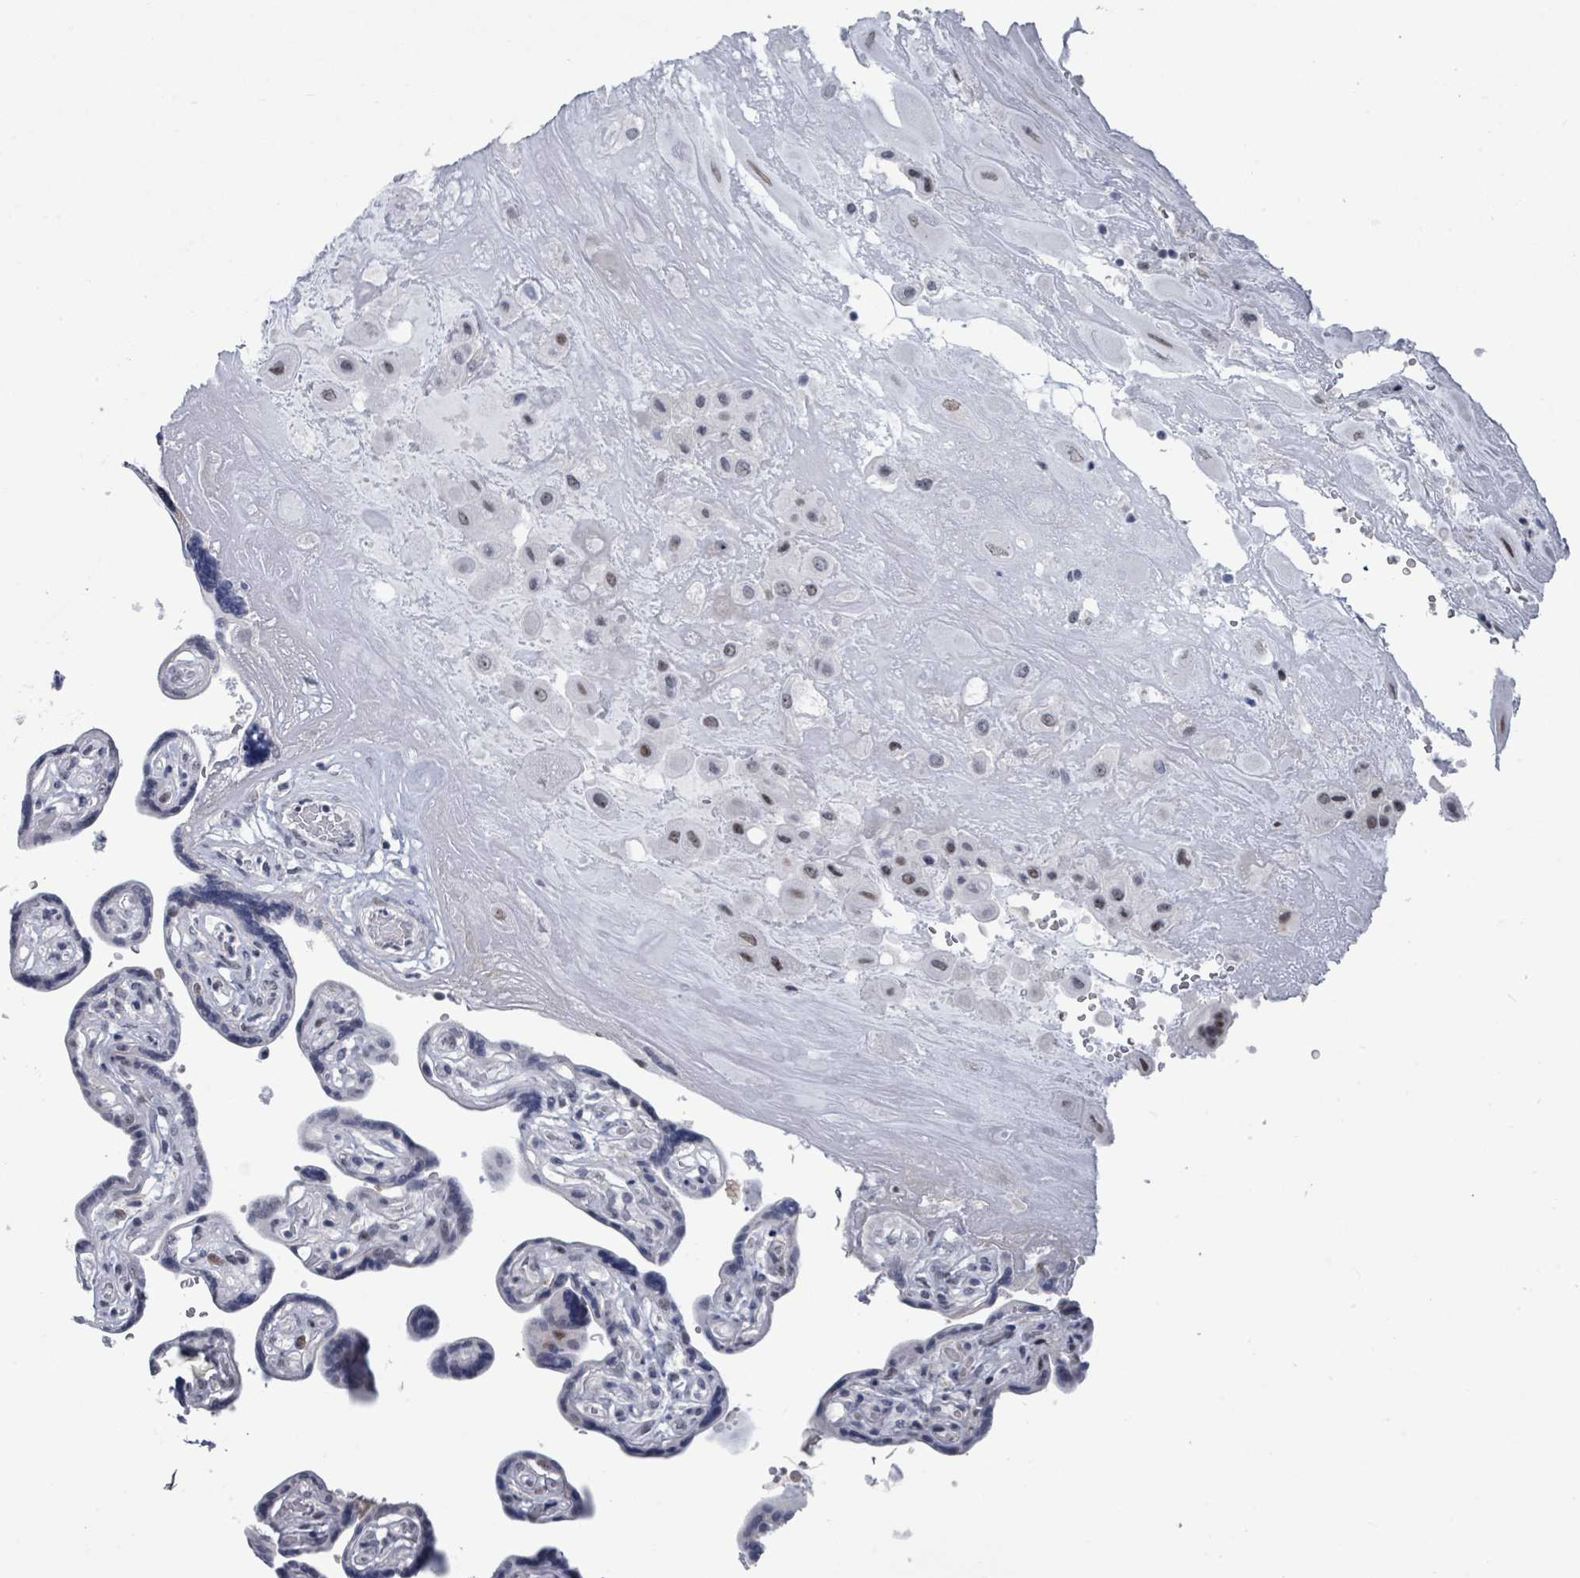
{"staining": {"intensity": "weak", "quantity": "25%-75%", "location": "nuclear"}, "tissue": "placenta", "cell_type": "Decidual cells", "image_type": "normal", "snomed": [{"axis": "morphology", "description": "Normal tissue, NOS"}, {"axis": "topography", "description": "Placenta"}], "caption": "An immunohistochemistry photomicrograph of benign tissue is shown. Protein staining in brown highlights weak nuclear positivity in placenta within decidual cells.", "gene": "CT45A10", "patient": {"sex": "female", "age": 32}}